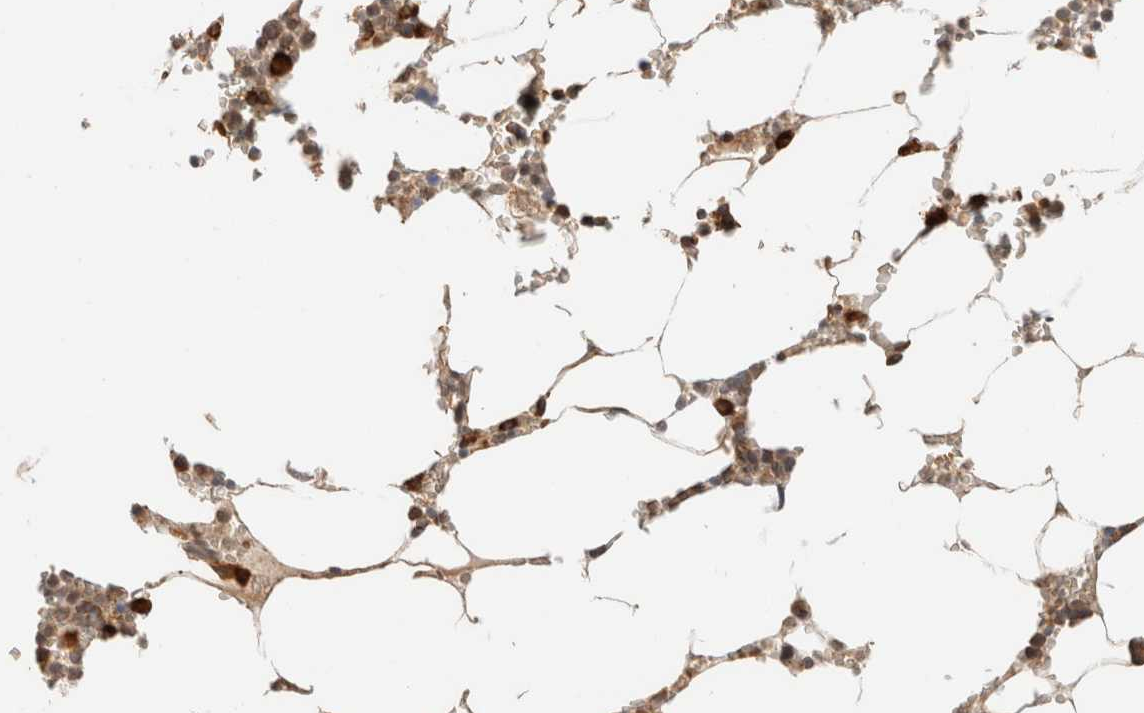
{"staining": {"intensity": "strong", "quantity": "25%-75%", "location": "cytoplasmic/membranous"}, "tissue": "bone marrow", "cell_type": "Hematopoietic cells", "image_type": "normal", "snomed": [{"axis": "morphology", "description": "Normal tissue, NOS"}, {"axis": "topography", "description": "Bone marrow"}], "caption": "Human bone marrow stained with a brown dye reveals strong cytoplasmic/membranous positive expression in approximately 25%-75% of hematopoietic cells.", "gene": "SYVN1", "patient": {"sex": "male", "age": 70}}